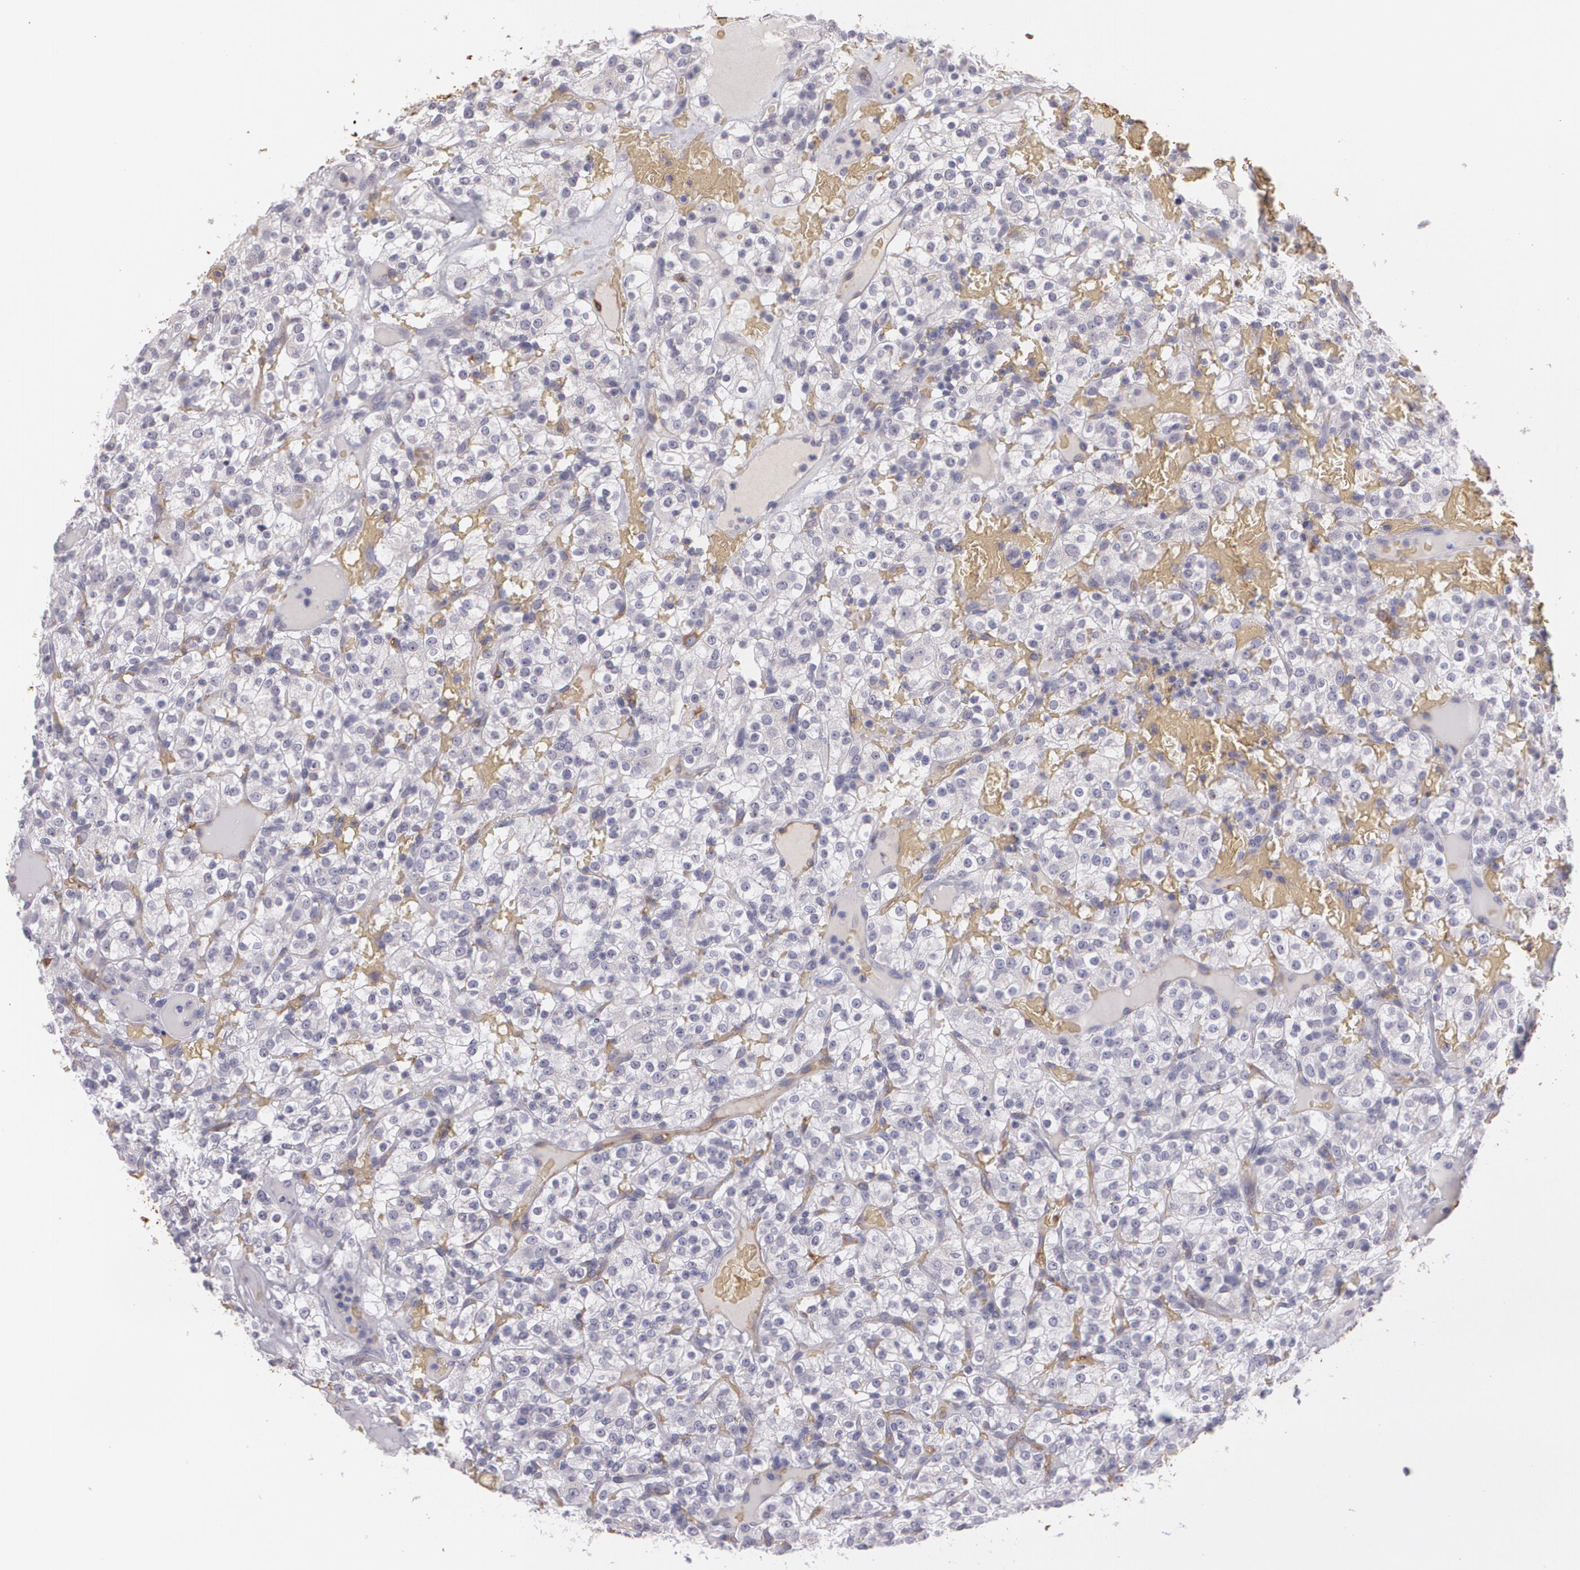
{"staining": {"intensity": "negative", "quantity": "none", "location": "none"}, "tissue": "renal cancer", "cell_type": "Tumor cells", "image_type": "cancer", "snomed": [{"axis": "morphology", "description": "Normal tissue, NOS"}, {"axis": "morphology", "description": "Adenocarcinoma, NOS"}, {"axis": "topography", "description": "Kidney"}], "caption": "Renal adenocarcinoma stained for a protein using immunohistochemistry (IHC) displays no positivity tumor cells.", "gene": "ACE", "patient": {"sex": "female", "age": 72}}